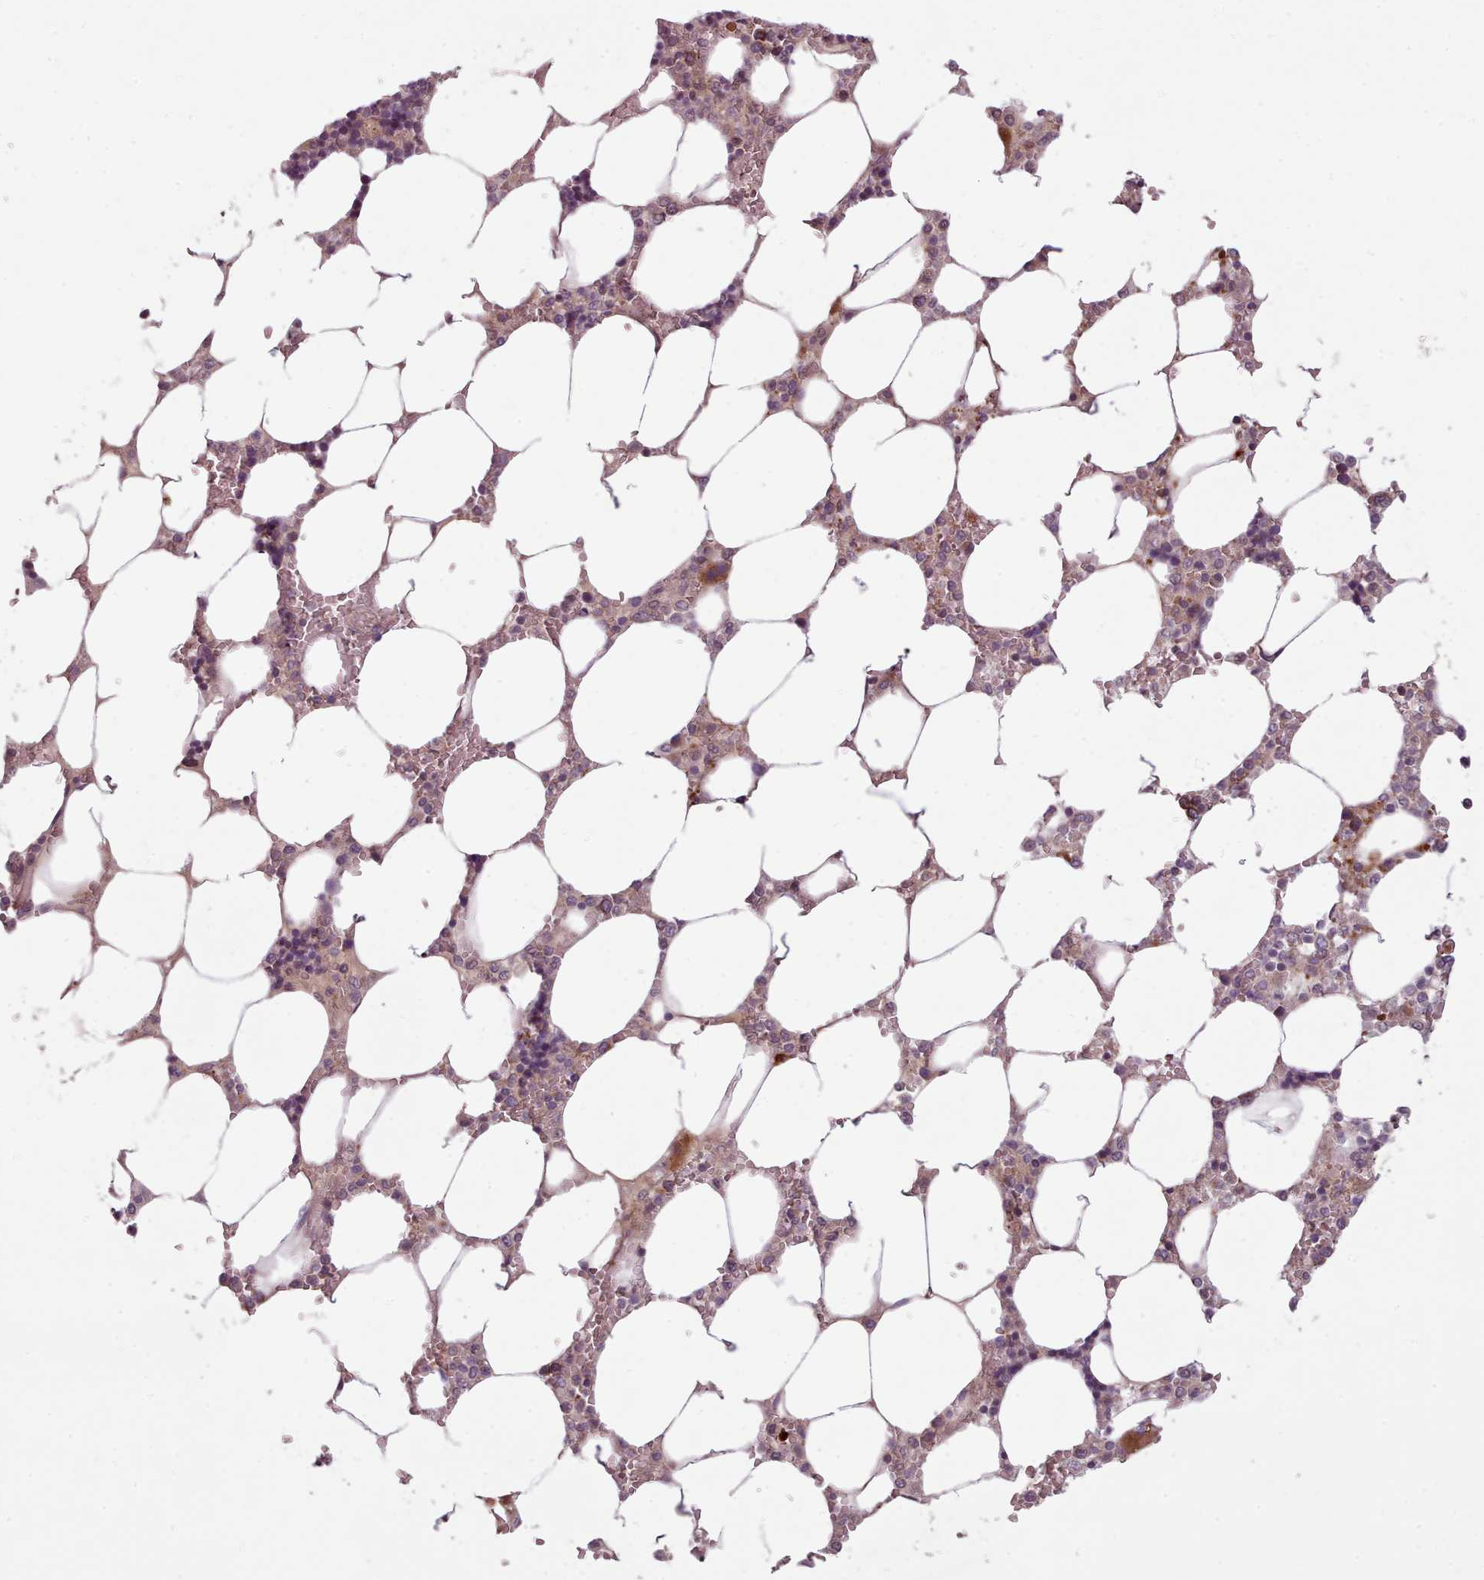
{"staining": {"intensity": "strong", "quantity": "<25%", "location": "cytoplasmic/membranous"}, "tissue": "bone marrow", "cell_type": "Hematopoietic cells", "image_type": "normal", "snomed": [{"axis": "morphology", "description": "Normal tissue, NOS"}, {"axis": "topography", "description": "Bone marrow"}], "caption": "Hematopoietic cells display strong cytoplasmic/membranous expression in about <25% of cells in unremarkable bone marrow.", "gene": "LAPTM5", "patient": {"sex": "male", "age": 64}}